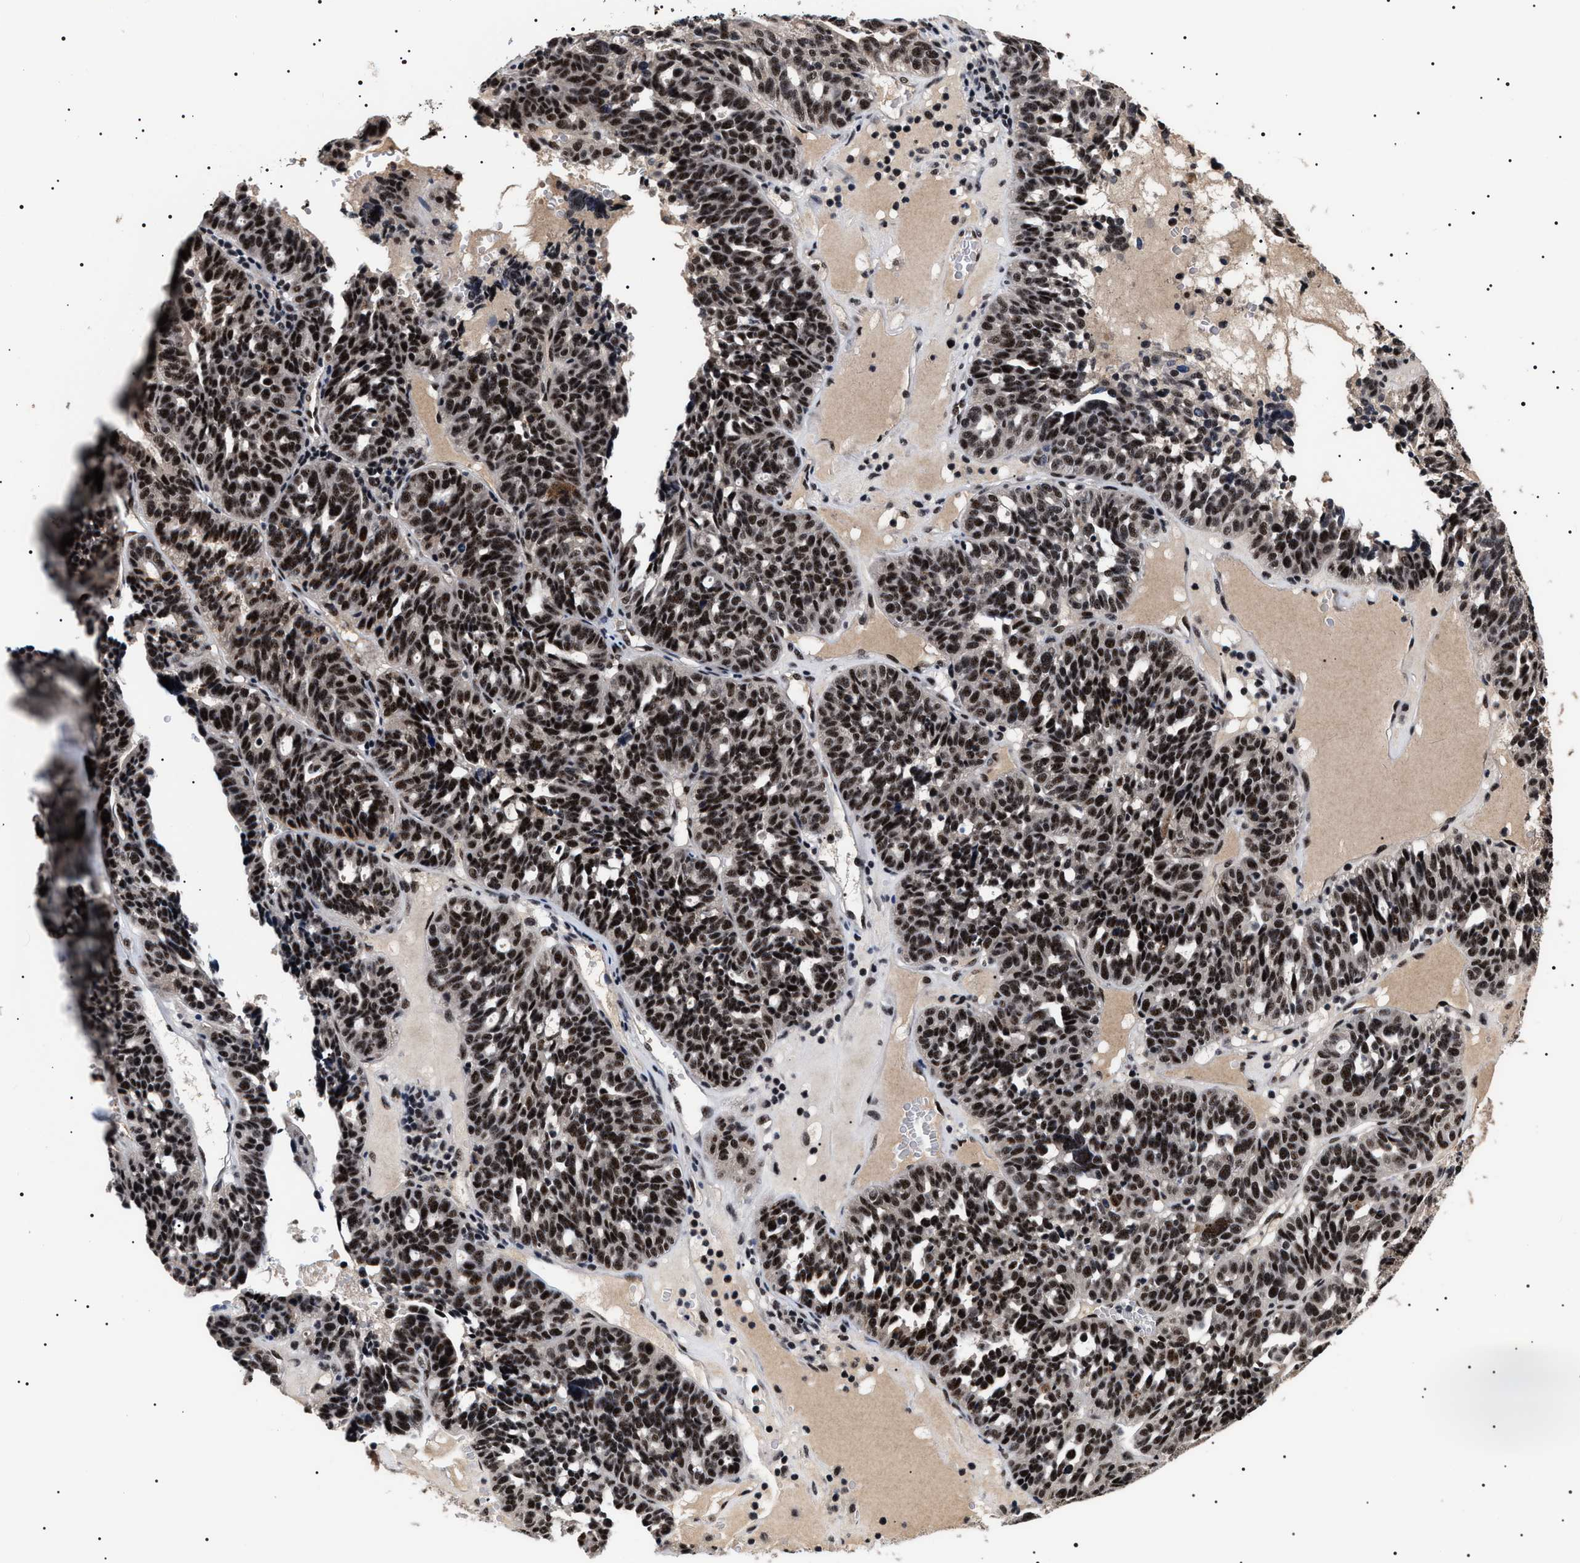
{"staining": {"intensity": "strong", "quantity": ">75%", "location": "nuclear"}, "tissue": "ovarian cancer", "cell_type": "Tumor cells", "image_type": "cancer", "snomed": [{"axis": "morphology", "description": "Cystadenocarcinoma, serous, NOS"}, {"axis": "topography", "description": "Ovary"}], "caption": "A photomicrograph showing strong nuclear staining in approximately >75% of tumor cells in ovarian cancer (serous cystadenocarcinoma), as visualized by brown immunohistochemical staining.", "gene": "CAAP1", "patient": {"sex": "female", "age": 59}}